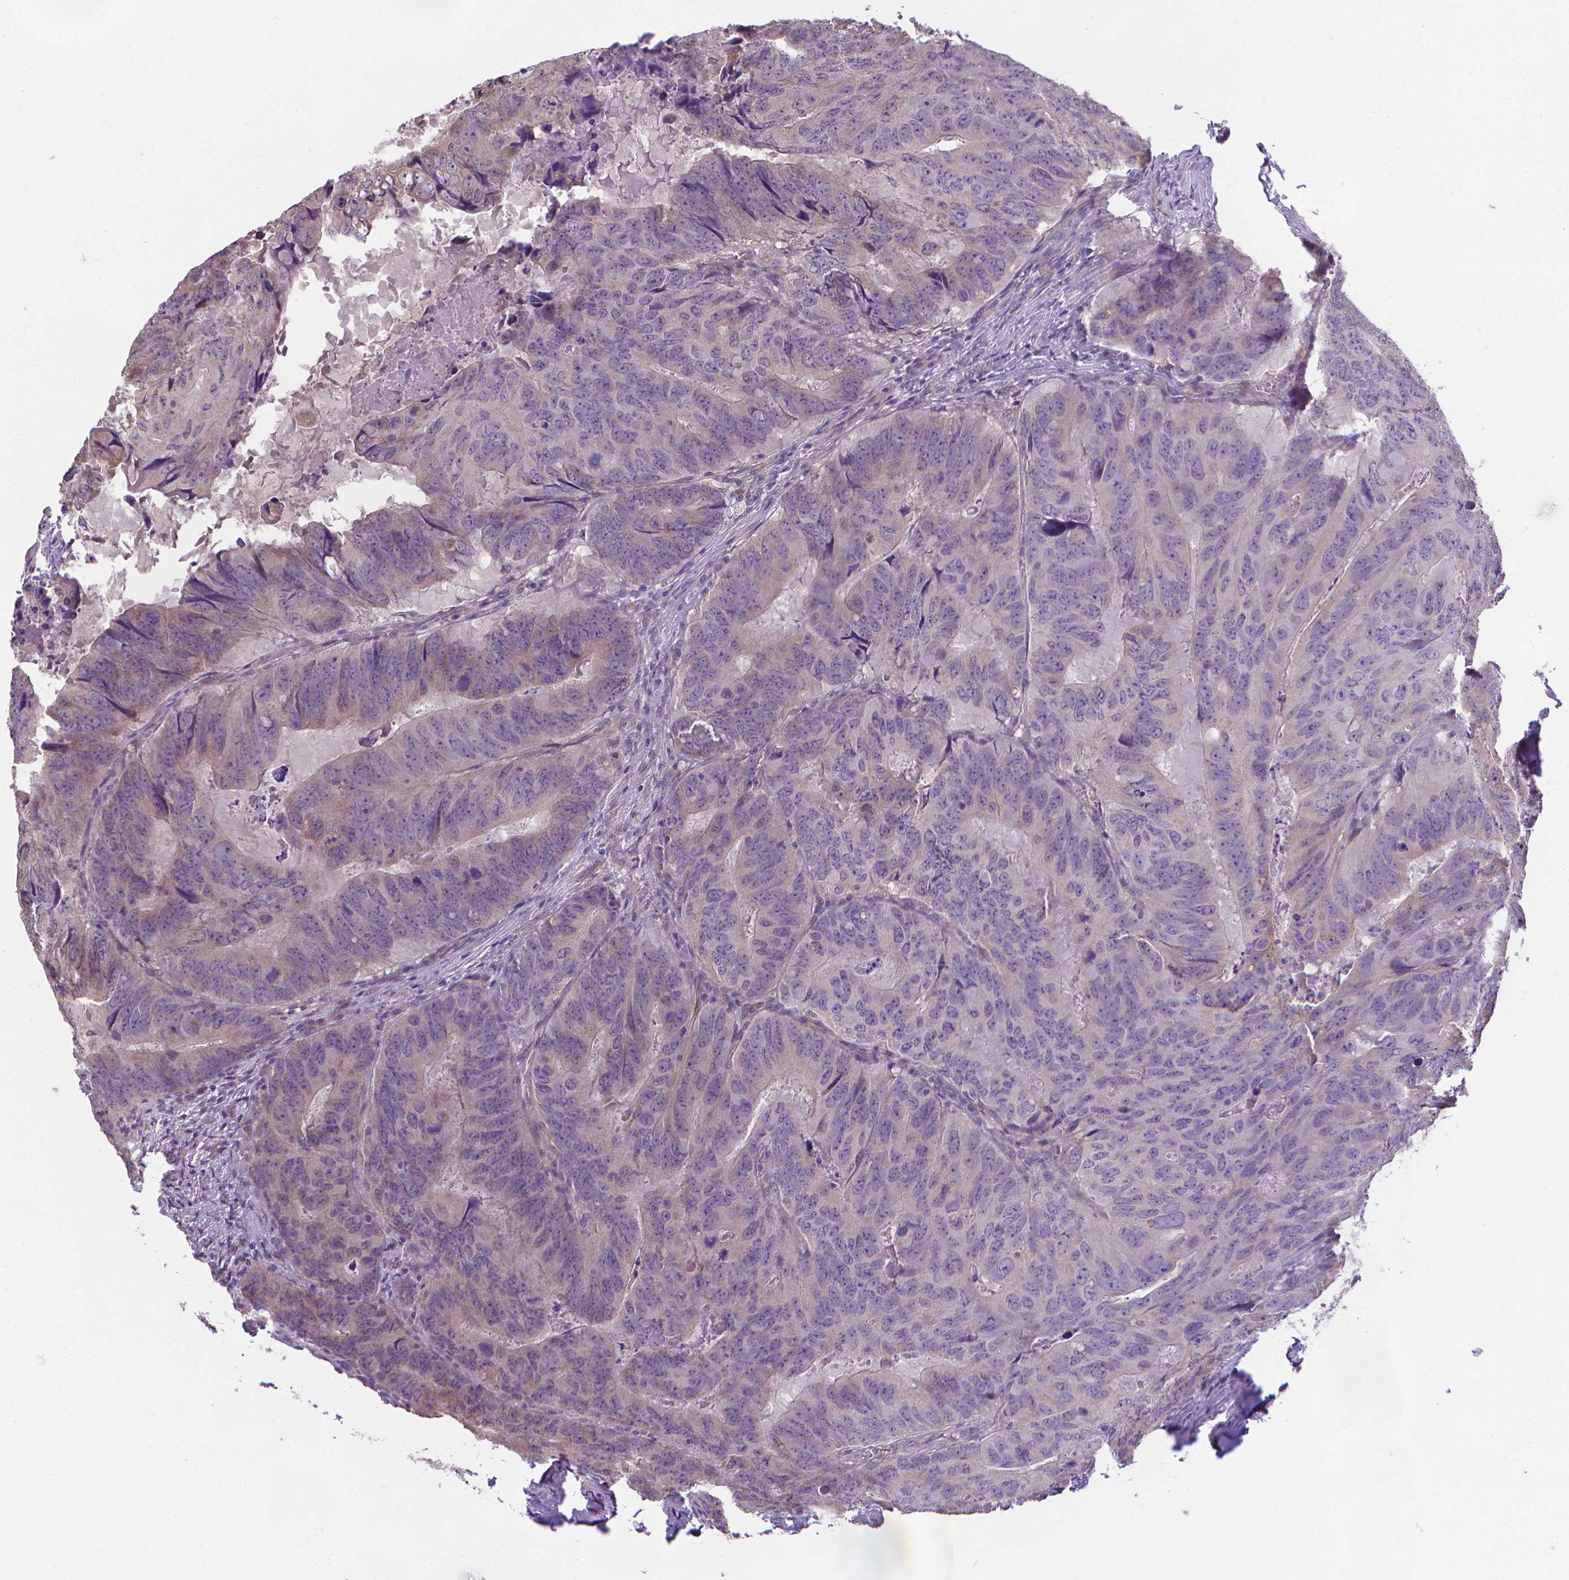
{"staining": {"intensity": "weak", "quantity": "<25%", "location": "cytoplasmic/membranous"}, "tissue": "colorectal cancer", "cell_type": "Tumor cells", "image_type": "cancer", "snomed": [{"axis": "morphology", "description": "Adenocarcinoma, NOS"}, {"axis": "topography", "description": "Colon"}], "caption": "Adenocarcinoma (colorectal) stained for a protein using immunohistochemistry (IHC) reveals no staining tumor cells.", "gene": "GPR63", "patient": {"sex": "male", "age": 79}}